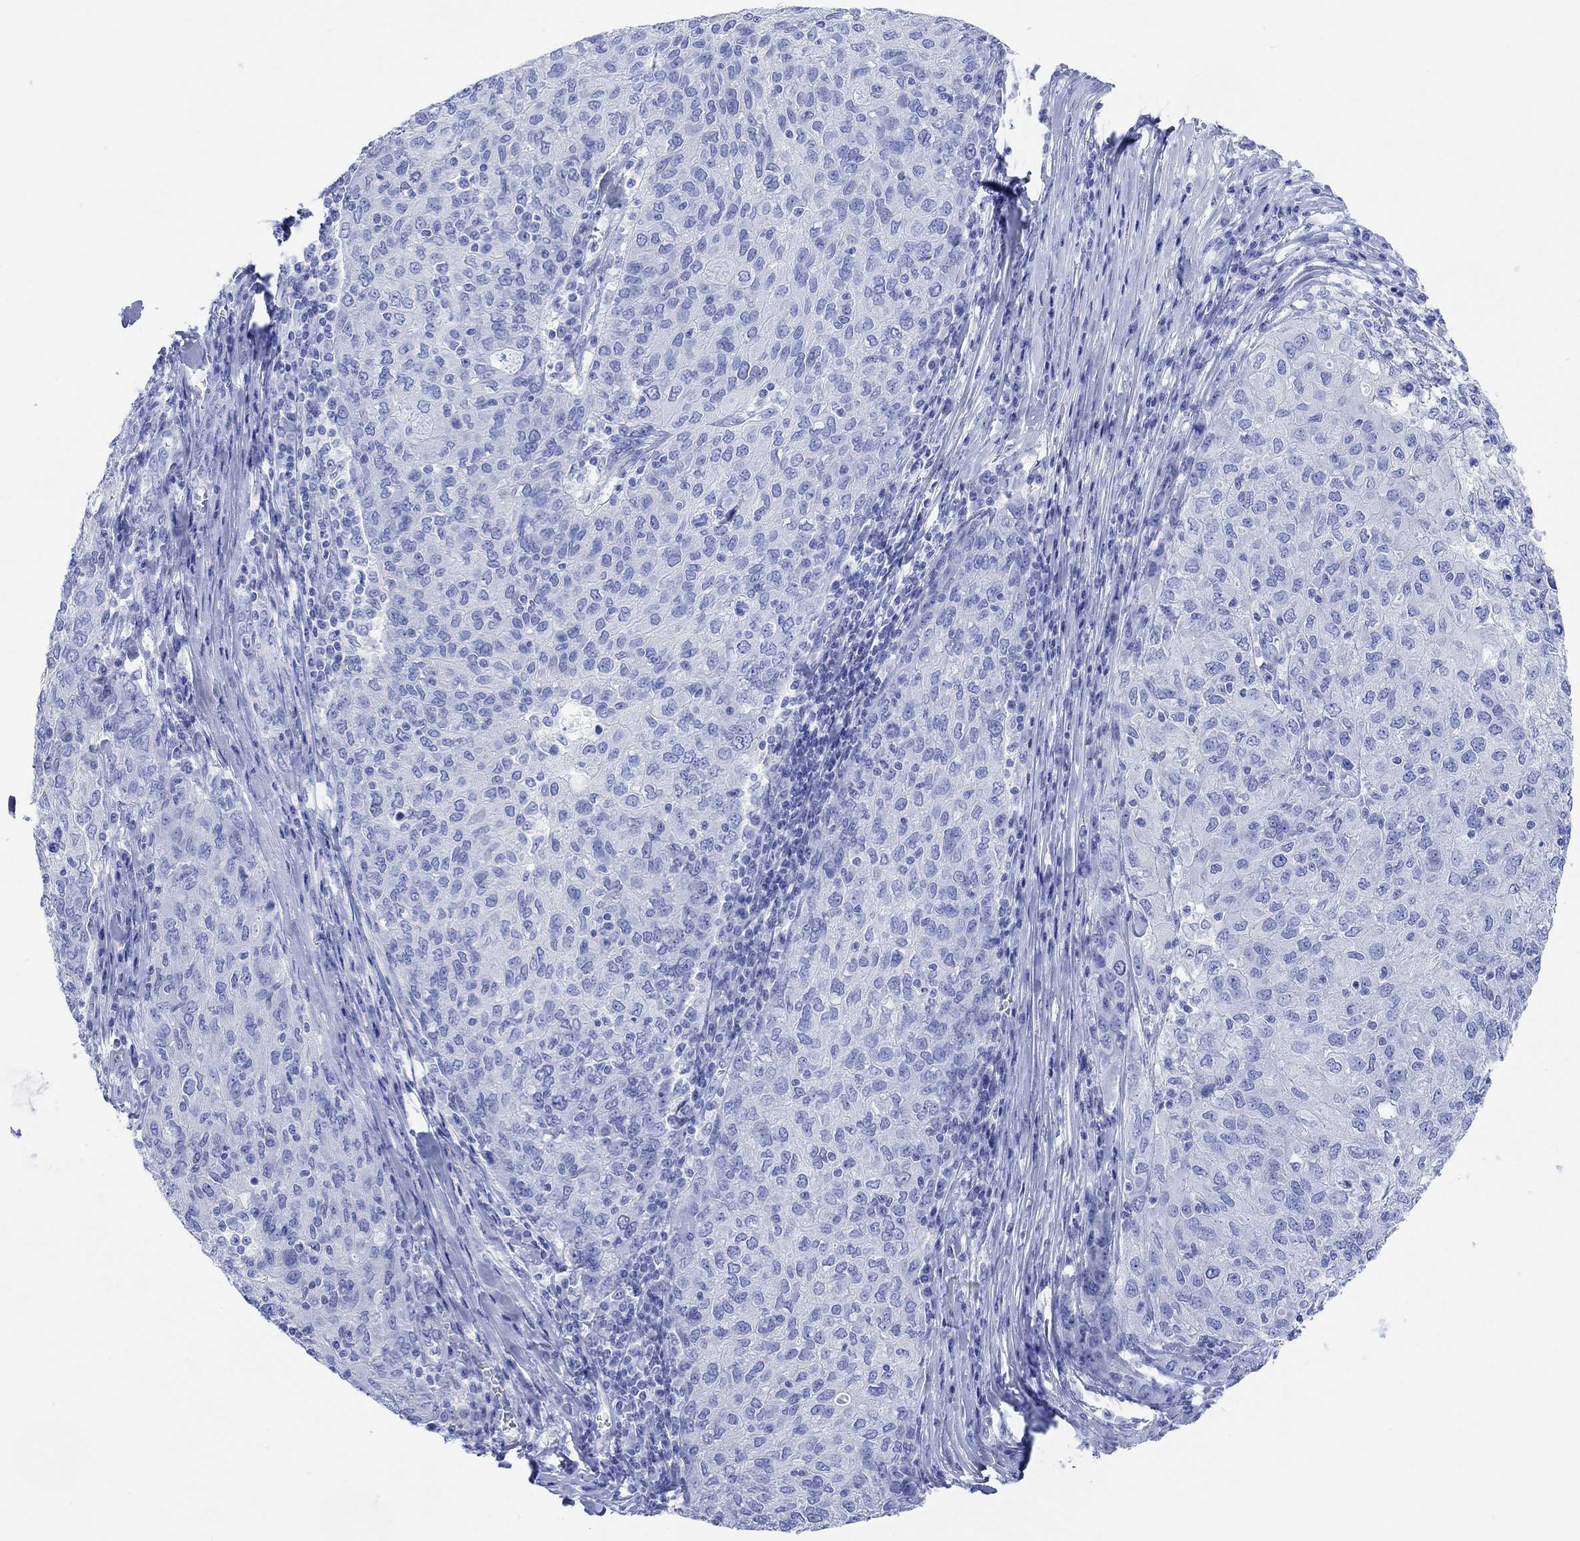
{"staining": {"intensity": "negative", "quantity": "none", "location": "none"}, "tissue": "ovarian cancer", "cell_type": "Tumor cells", "image_type": "cancer", "snomed": [{"axis": "morphology", "description": "Carcinoma, endometroid"}, {"axis": "topography", "description": "Ovary"}], "caption": "Tumor cells are negative for protein expression in human endometroid carcinoma (ovarian).", "gene": "ANKRD33", "patient": {"sex": "female", "age": 50}}